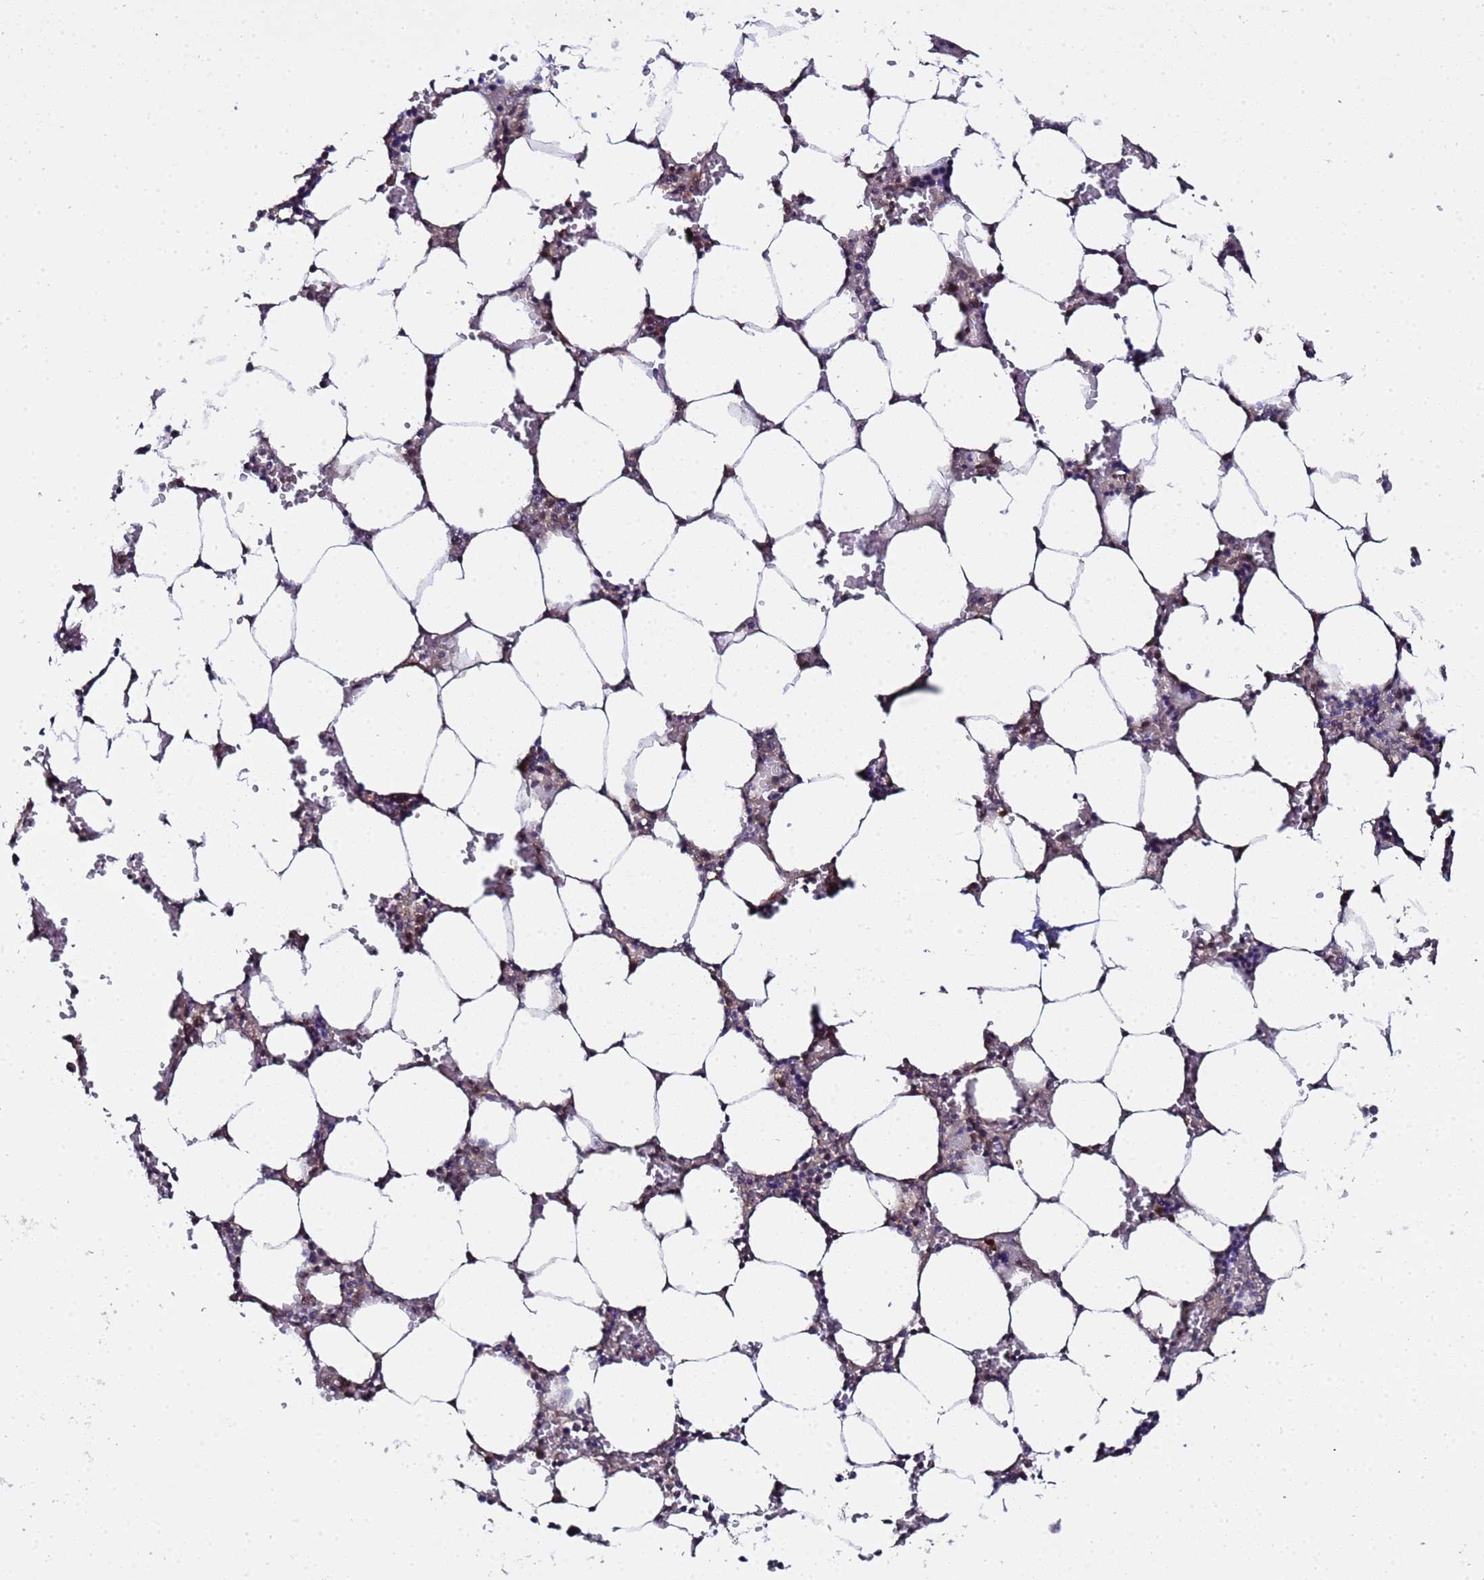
{"staining": {"intensity": "moderate", "quantity": "<25%", "location": "cytoplasmic/membranous,nuclear"}, "tissue": "bone marrow", "cell_type": "Hematopoietic cells", "image_type": "normal", "snomed": [{"axis": "morphology", "description": "Normal tissue, NOS"}, {"axis": "topography", "description": "Bone marrow"}], "caption": "A low amount of moderate cytoplasmic/membranous,nuclear expression is present in about <25% of hematopoietic cells in benign bone marrow.", "gene": "ANAPC13", "patient": {"sex": "male", "age": 64}}